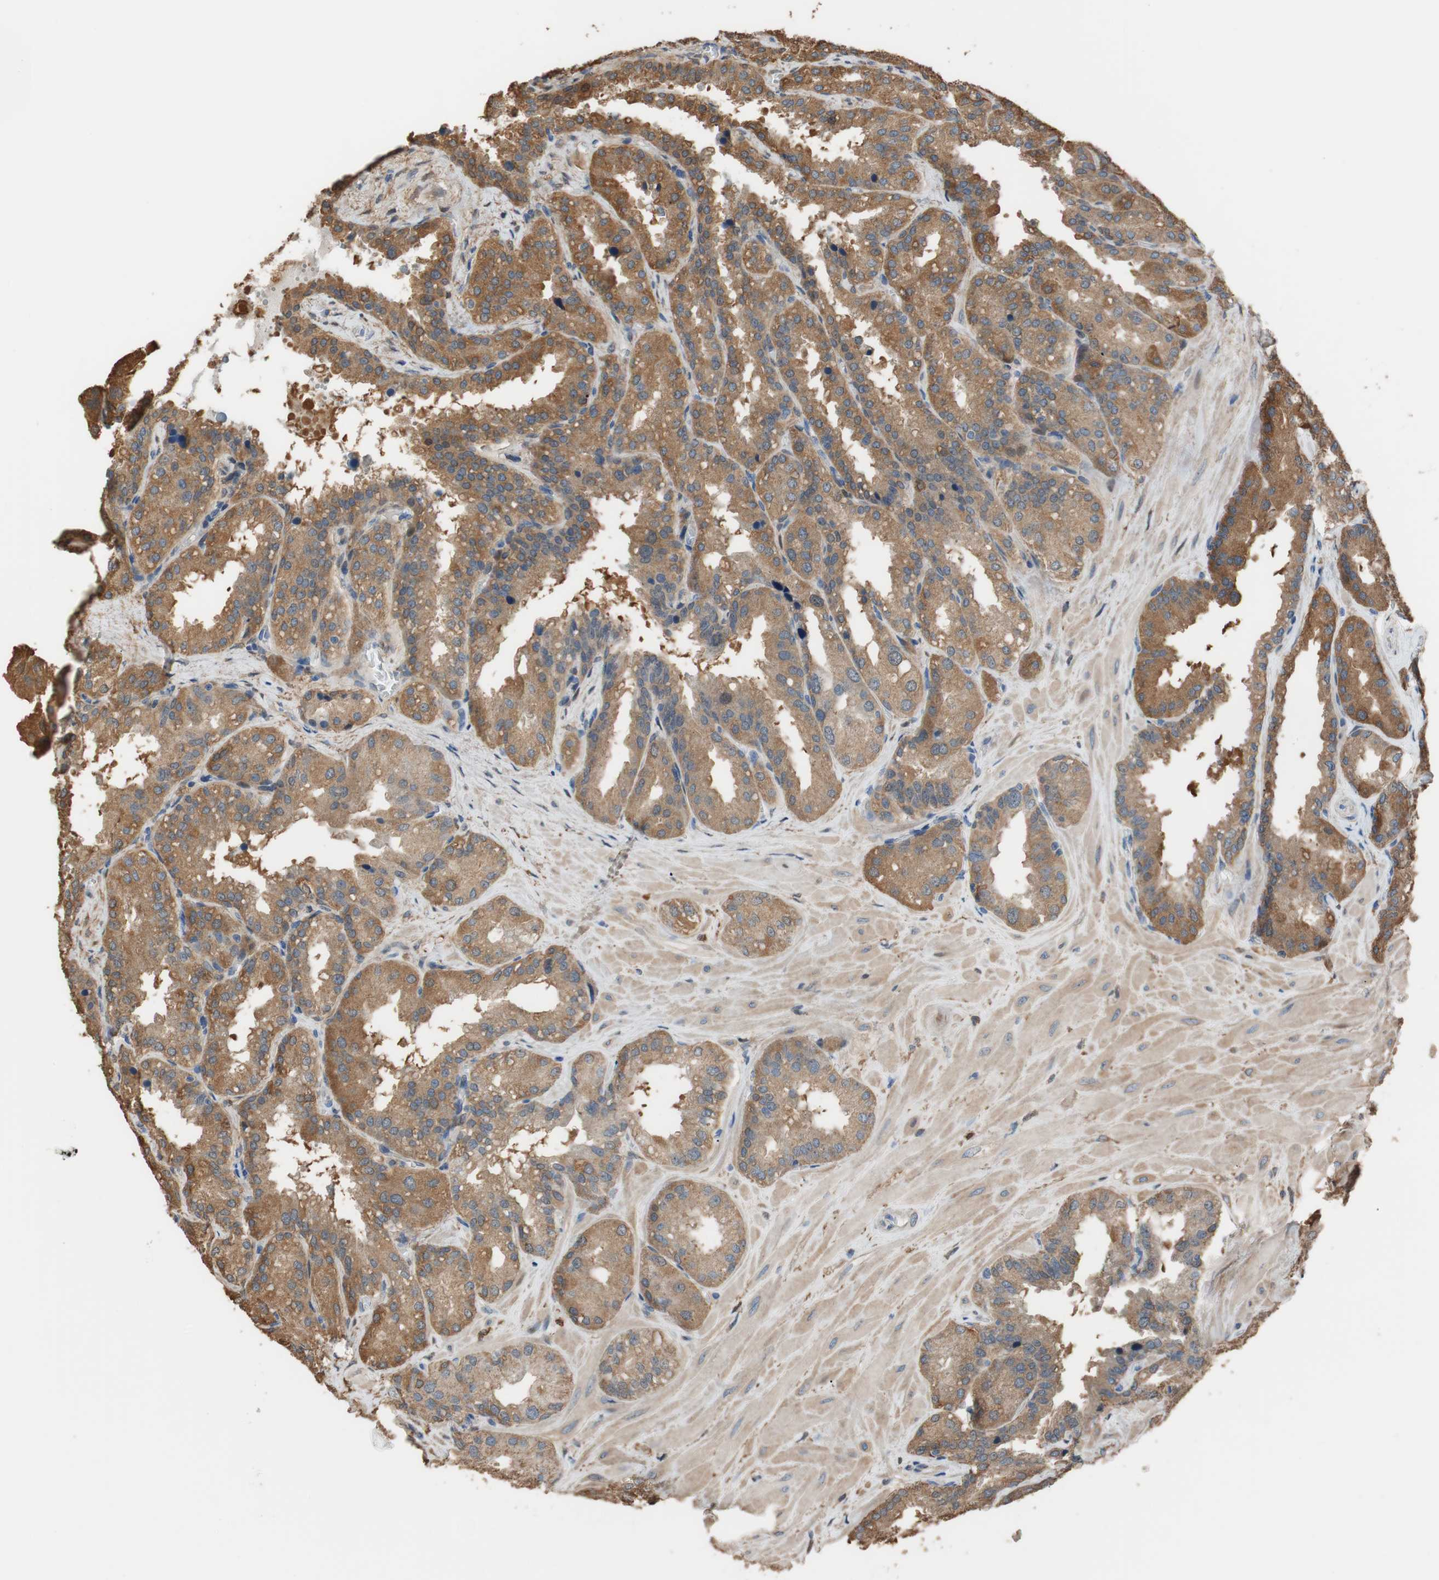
{"staining": {"intensity": "strong", "quantity": "25%-75%", "location": "cytoplasmic/membranous"}, "tissue": "seminal vesicle", "cell_type": "Glandular cells", "image_type": "normal", "snomed": [{"axis": "morphology", "description": "Normal tissue, NOS"}, {"axis": "topography", "description": "Prostate"}, {"axis": "topography", "description": "Seminal veicle"}], "caption": "Immunohistochemistry micrograph of normal human seminal vesicle stained for a protein (brown), which reveals high levels of strong cytoplasmic/membranous positivity in about 25%-75% of glandular cells.", "gene": "ALDH1A2", "patient": {"sex": "male", "age": 51}}